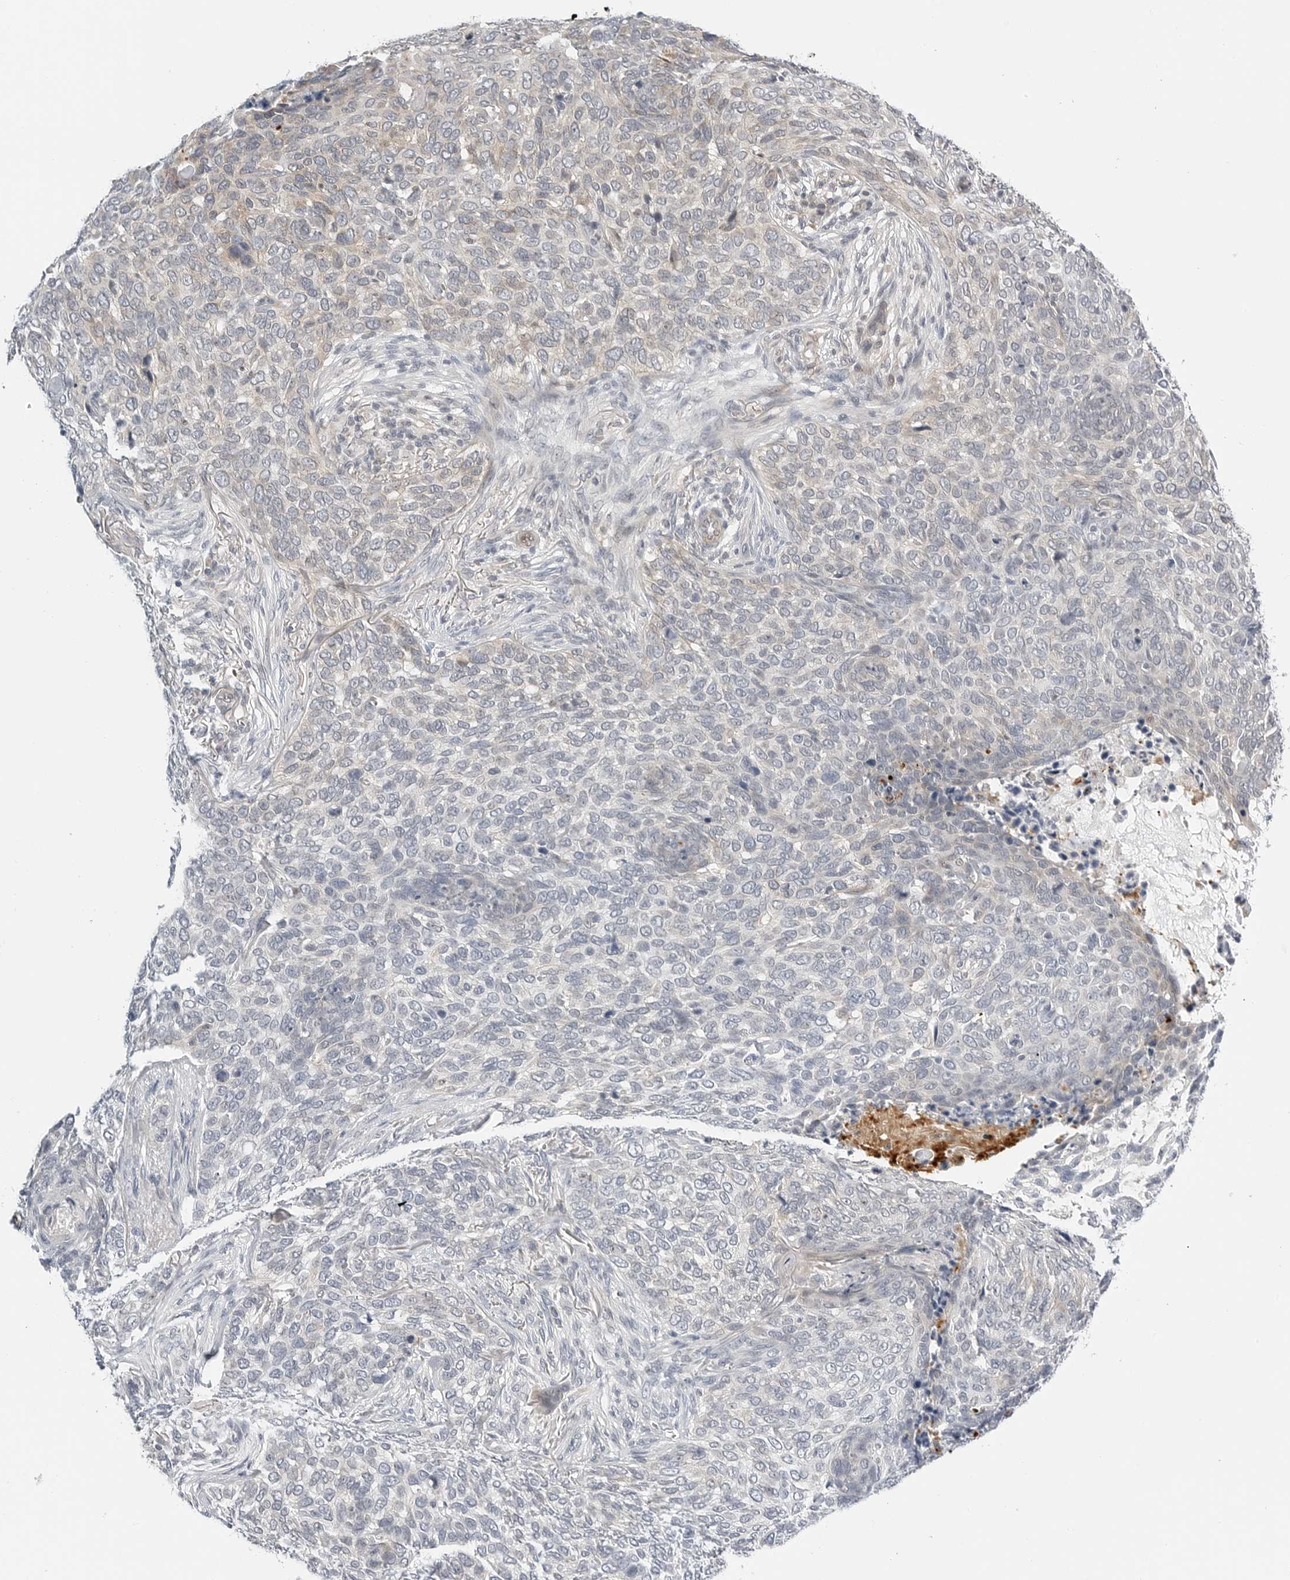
{"staining": {"intensity": "negative", "quantity": "none", "location": "none"}, "tissue": "skin cancer", "cell_type": "Tumor cells", "image_type": "cancer", "snomed": [{"axis": "morphology", "description": "Basal cell carcinoma"}, {"axis": "topography", "description": "Skin"}], "caption": "Skin basal cell carcinoma was stained to show a protein in brown. There is no significant expression in tumor cells.", "gene": "MAP2K5", "patient": {"sex": "female", "age": 64}}